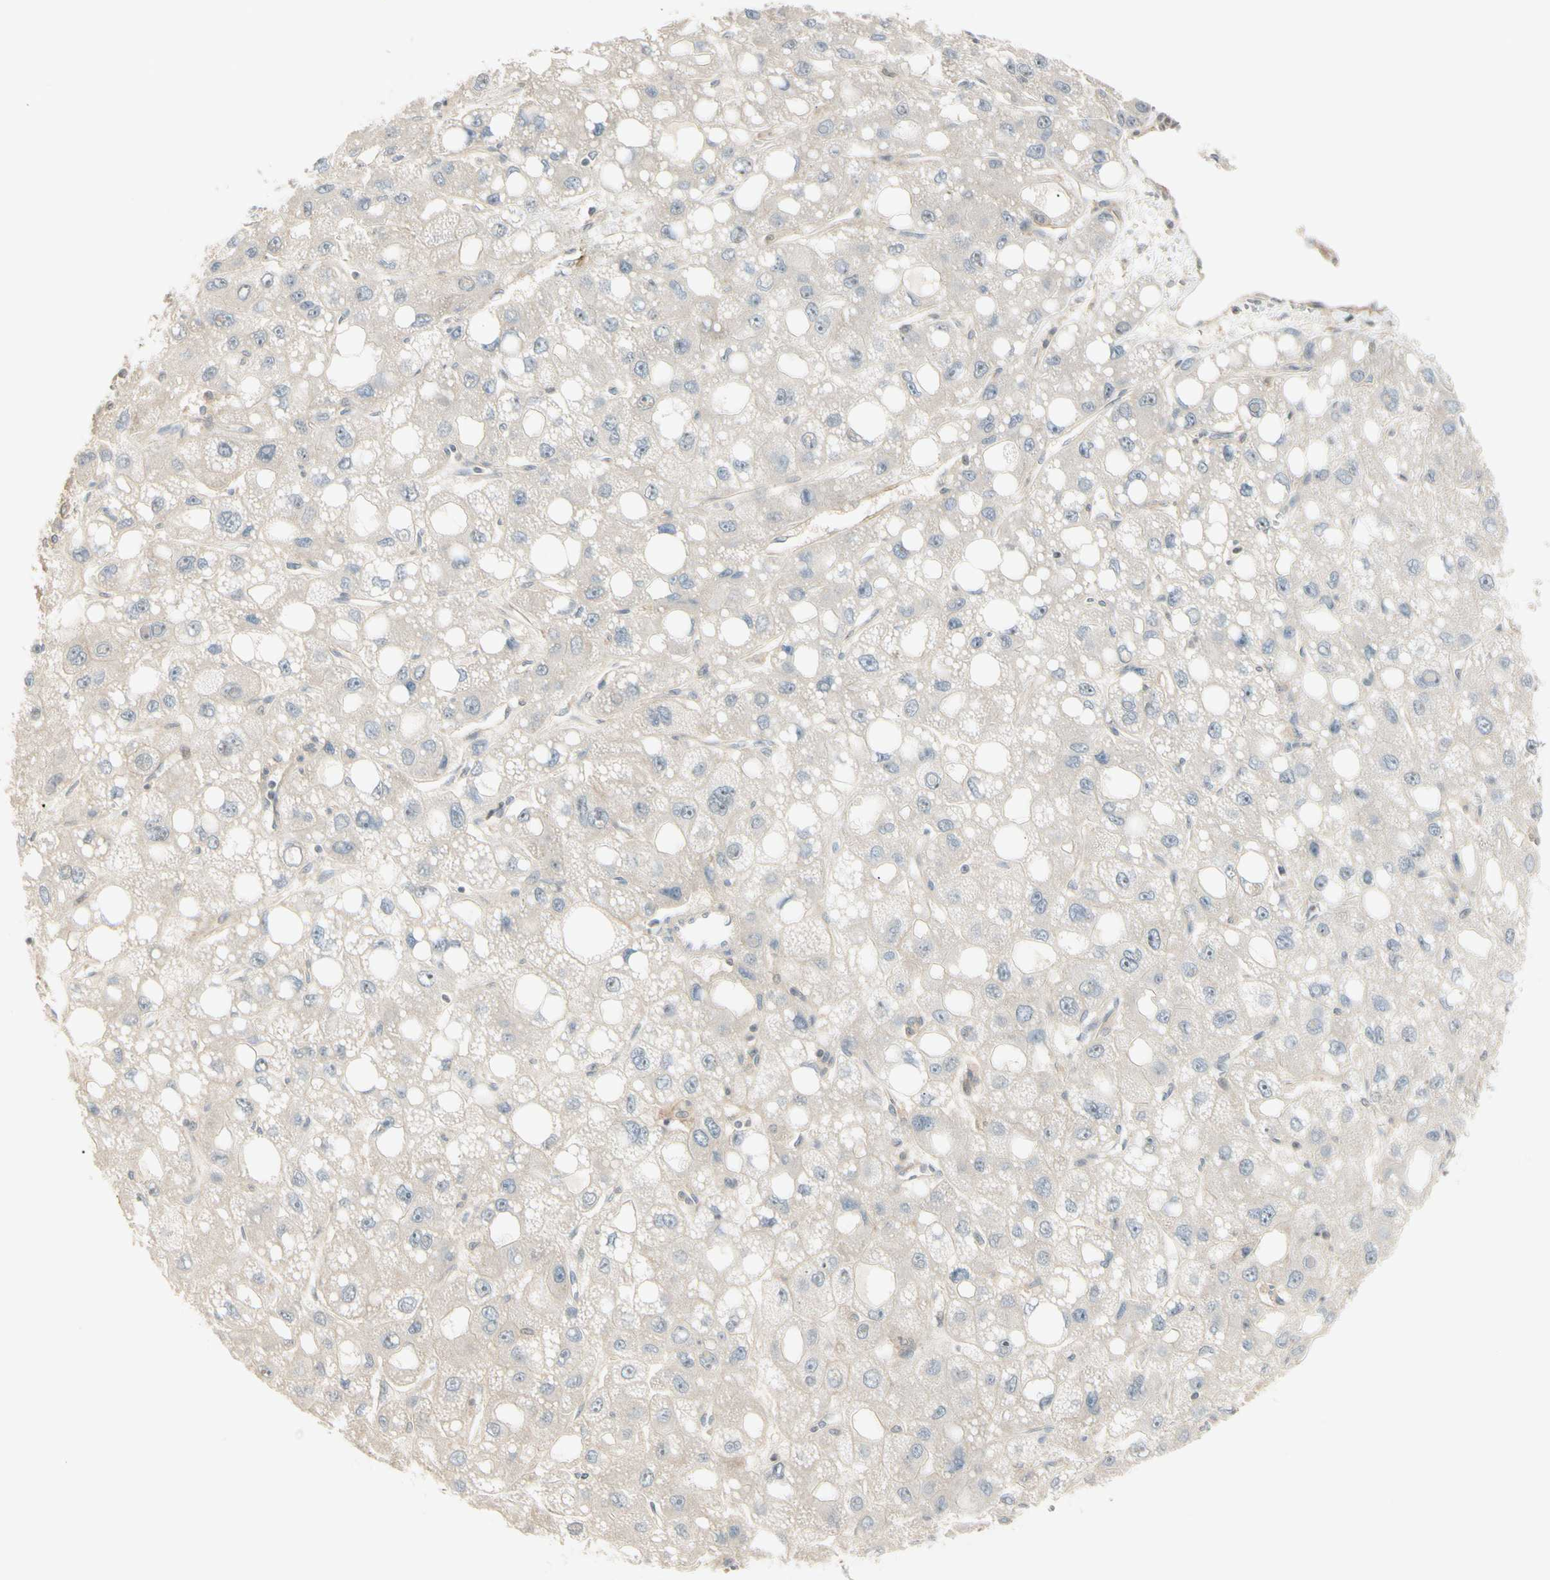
{"staining": {"intensity": "negative", "quantity": "none", "location": "none"}, "tissue": "liver cancer", "cell_type": "Tumor cells", "image_type": "cancer", "snomed": [{"axis": "morphology", "description": "Carcinoma, Hepatocellular, NOS"}, {"axis": "topography", "description": "Liver"}], "caption": "This is an IHC image of liver hepatocellular carcinoma. There is no expression in tumor cells.", "gene": "NFYA", "patient": {"sex": "male", "age": 55}}